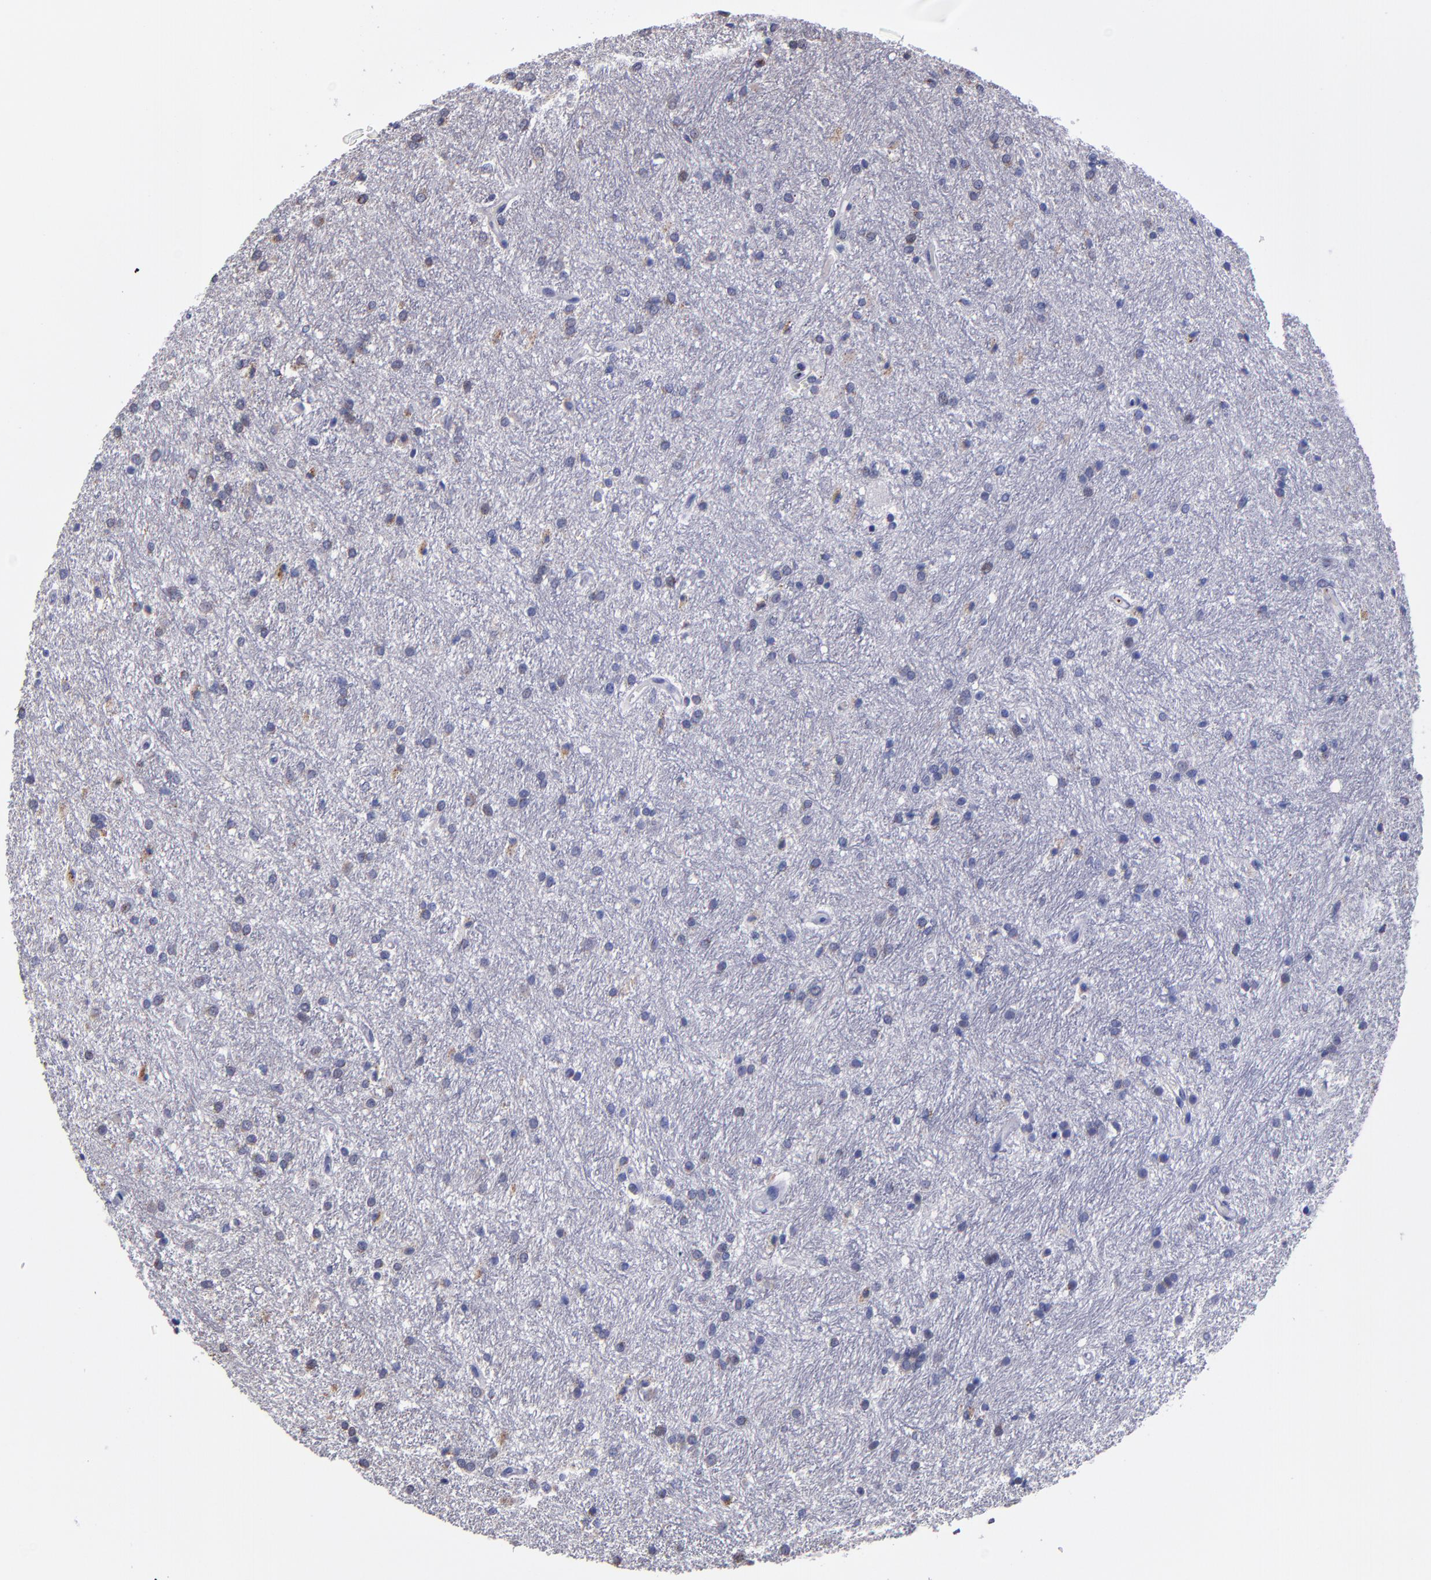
{"staining": {"intensity": "weak", "quantity": "<25%", "location": "cytoplasmic/membranous"}, "tissue": "glioma", "cell_type": "Tumor cells", "image_type": "cancer", "snomed": [{"axis": "morphology", "description": "Glioma, malignant, High grade"}, {"axis": "topography", "description": "Brain"}], "caption": "IHC photomicrograph of glioma stained for a protein (brown), which reveals no staining in tumor cells.", "gene": "SELP", "patient": {"sex": "female", "age": 50}}